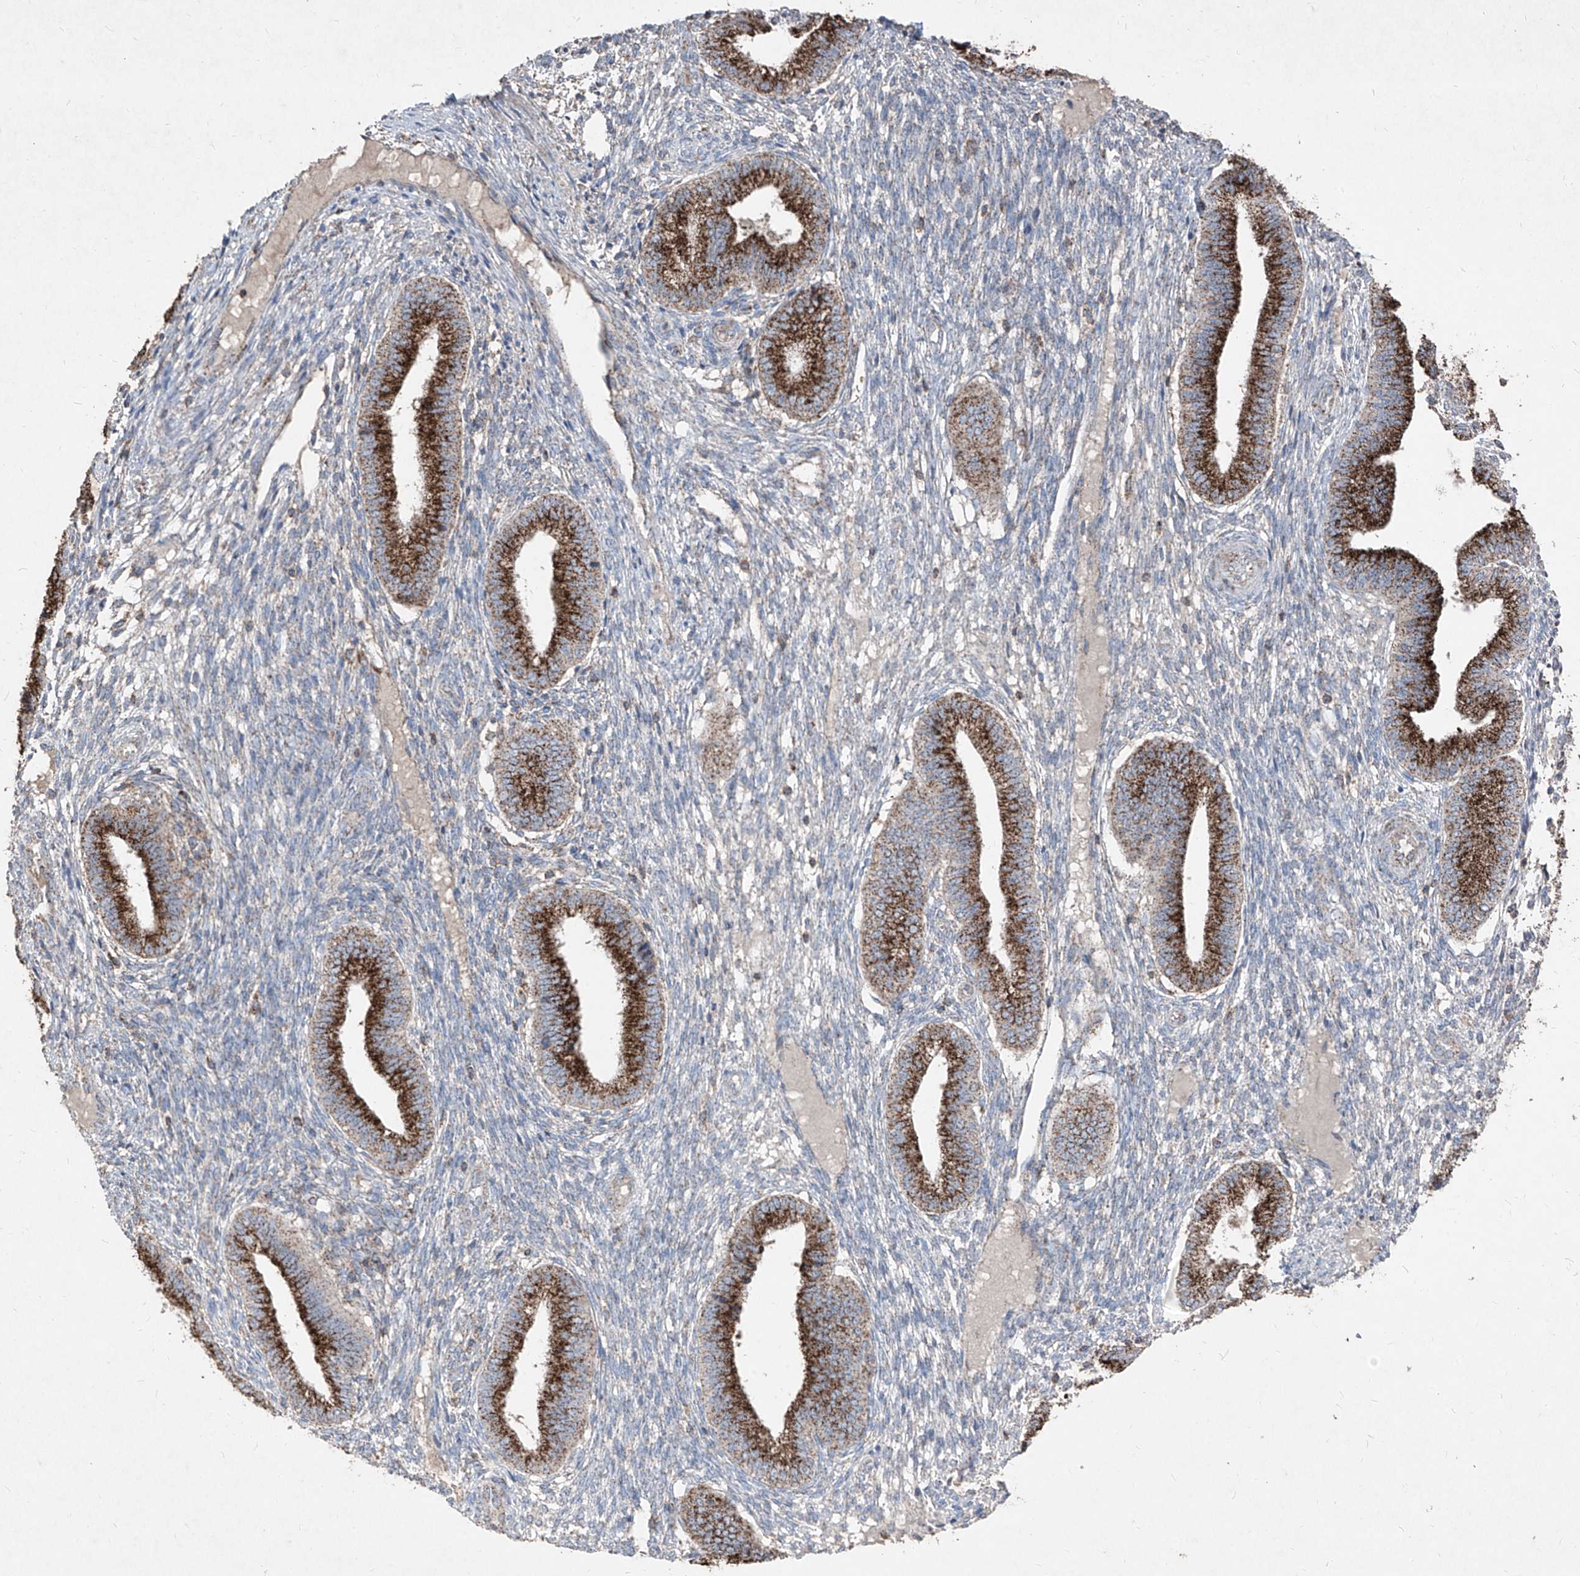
{"staining": {"intensity": "moderate", "quantity": "<25%", "location": "cytoplasmic/membranous"}, "tissue": "endometrium", "cell_type": "Cells in endometrial stroma", "image_type": "normal", "snomed": [{"axis": "morphology", "description": "Normal tissue, NOS"}, {"axis": "topography", "description": "Endometrium"}], "caption": "The immunohistochemical stain labels moderate cytoplasmic/membranous expression in cells in endometrial stroma of unremarkable endometrium.", "gene": "ABCD3", "patient": {"sex": "female", "age": 39}}